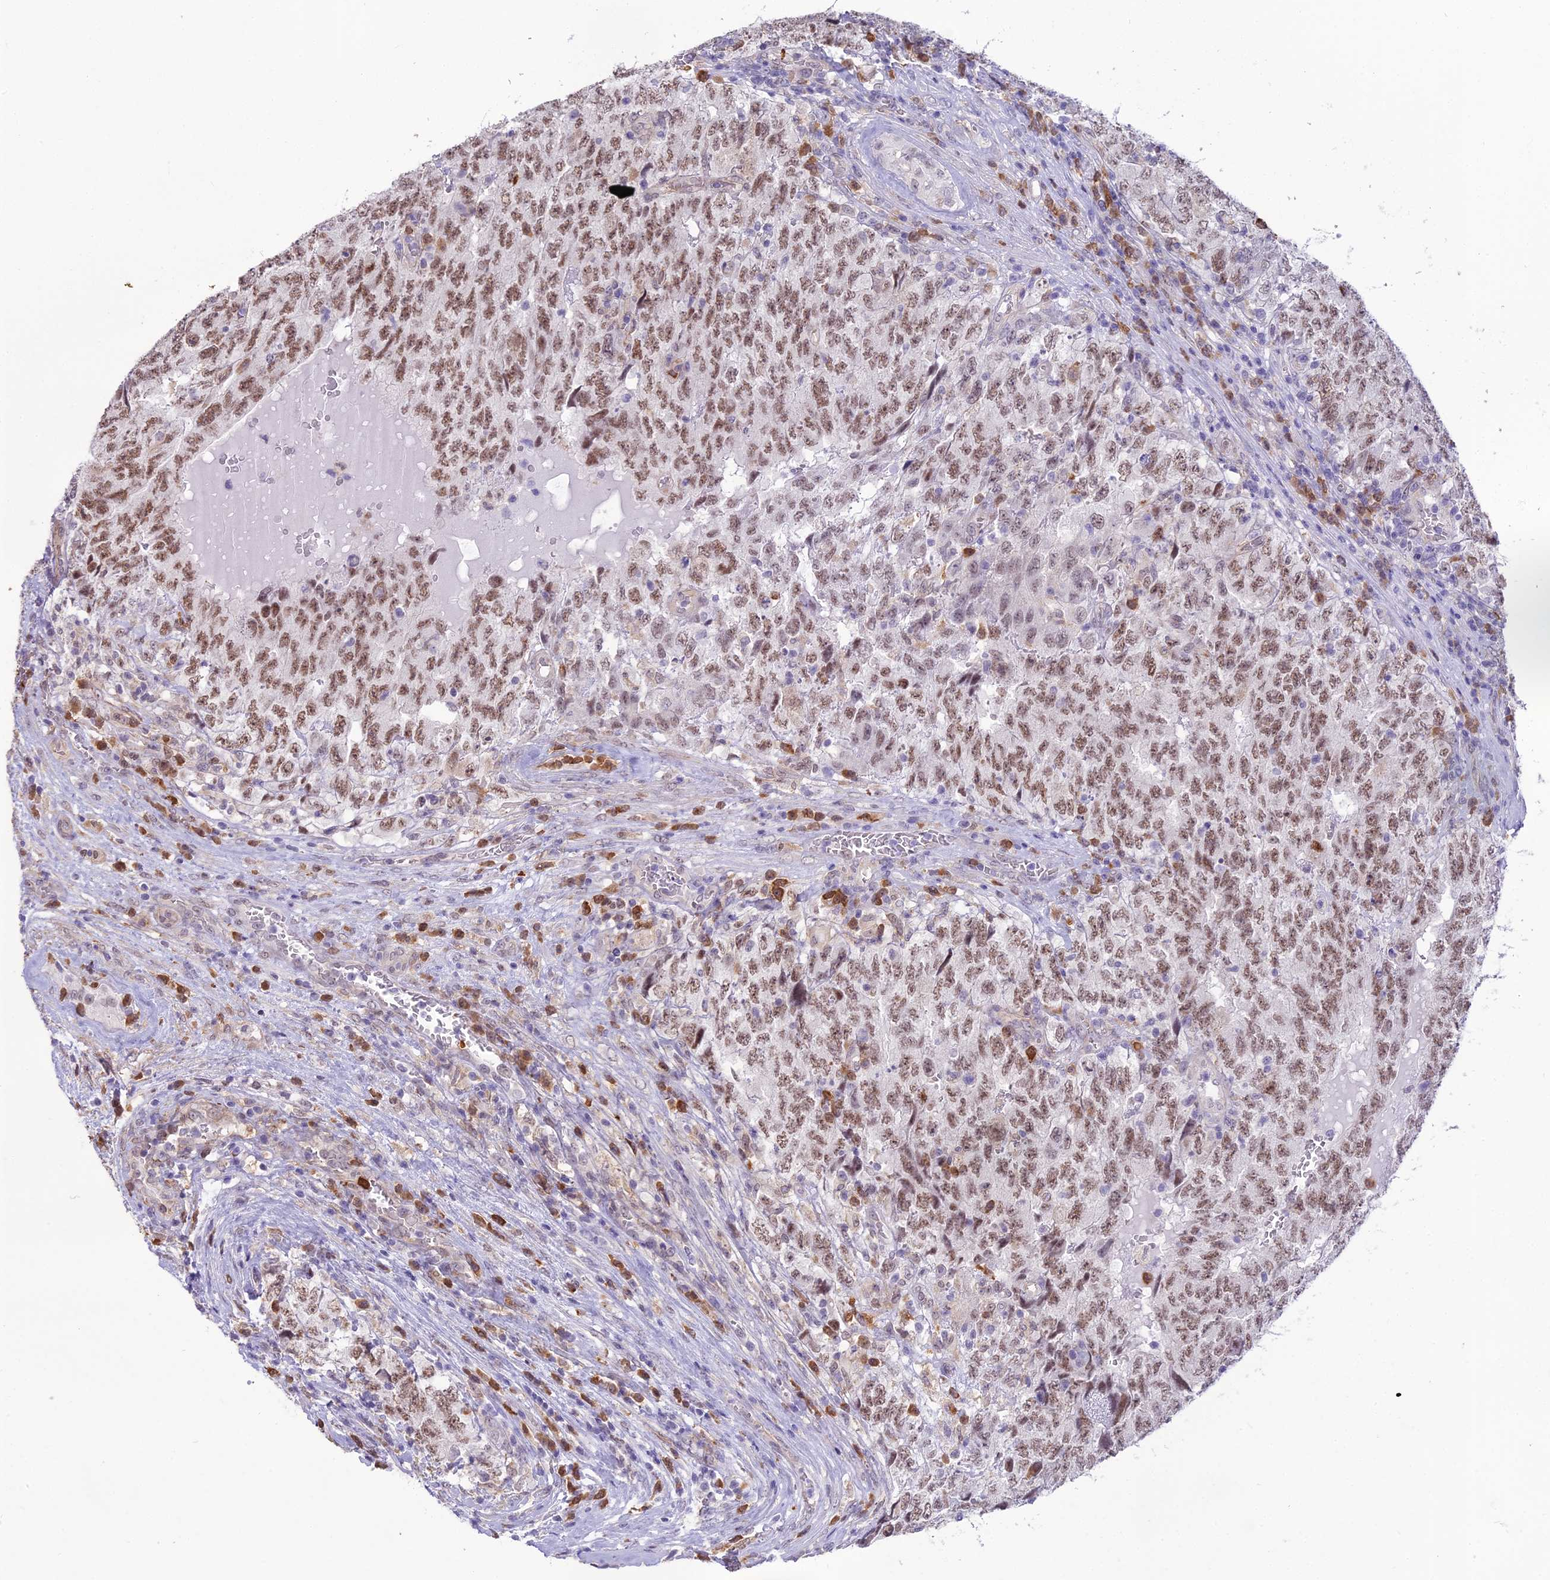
{"staining": {"intensity": "moderate", "quantity": ">75%", "location": "nuclear"}, "tissue": "testis cancer", "cell_type": "Tumor cells", "image_type": "cancer", "snomed": [{"axis": "morphology", "description": "Carcinoma, Embryonal, NOS"}, {"axis": "topography", "description": "Testis"}], "caption": "This image reveals testis cancer stained with immunohistochemistry to label a protein in brown. The nuclear of tumor cells show moderate positivity for the protein. Nuclei are counter-stained blue.", "gene": "BLNK", "patient": {"sex": "male", "age": 34}}